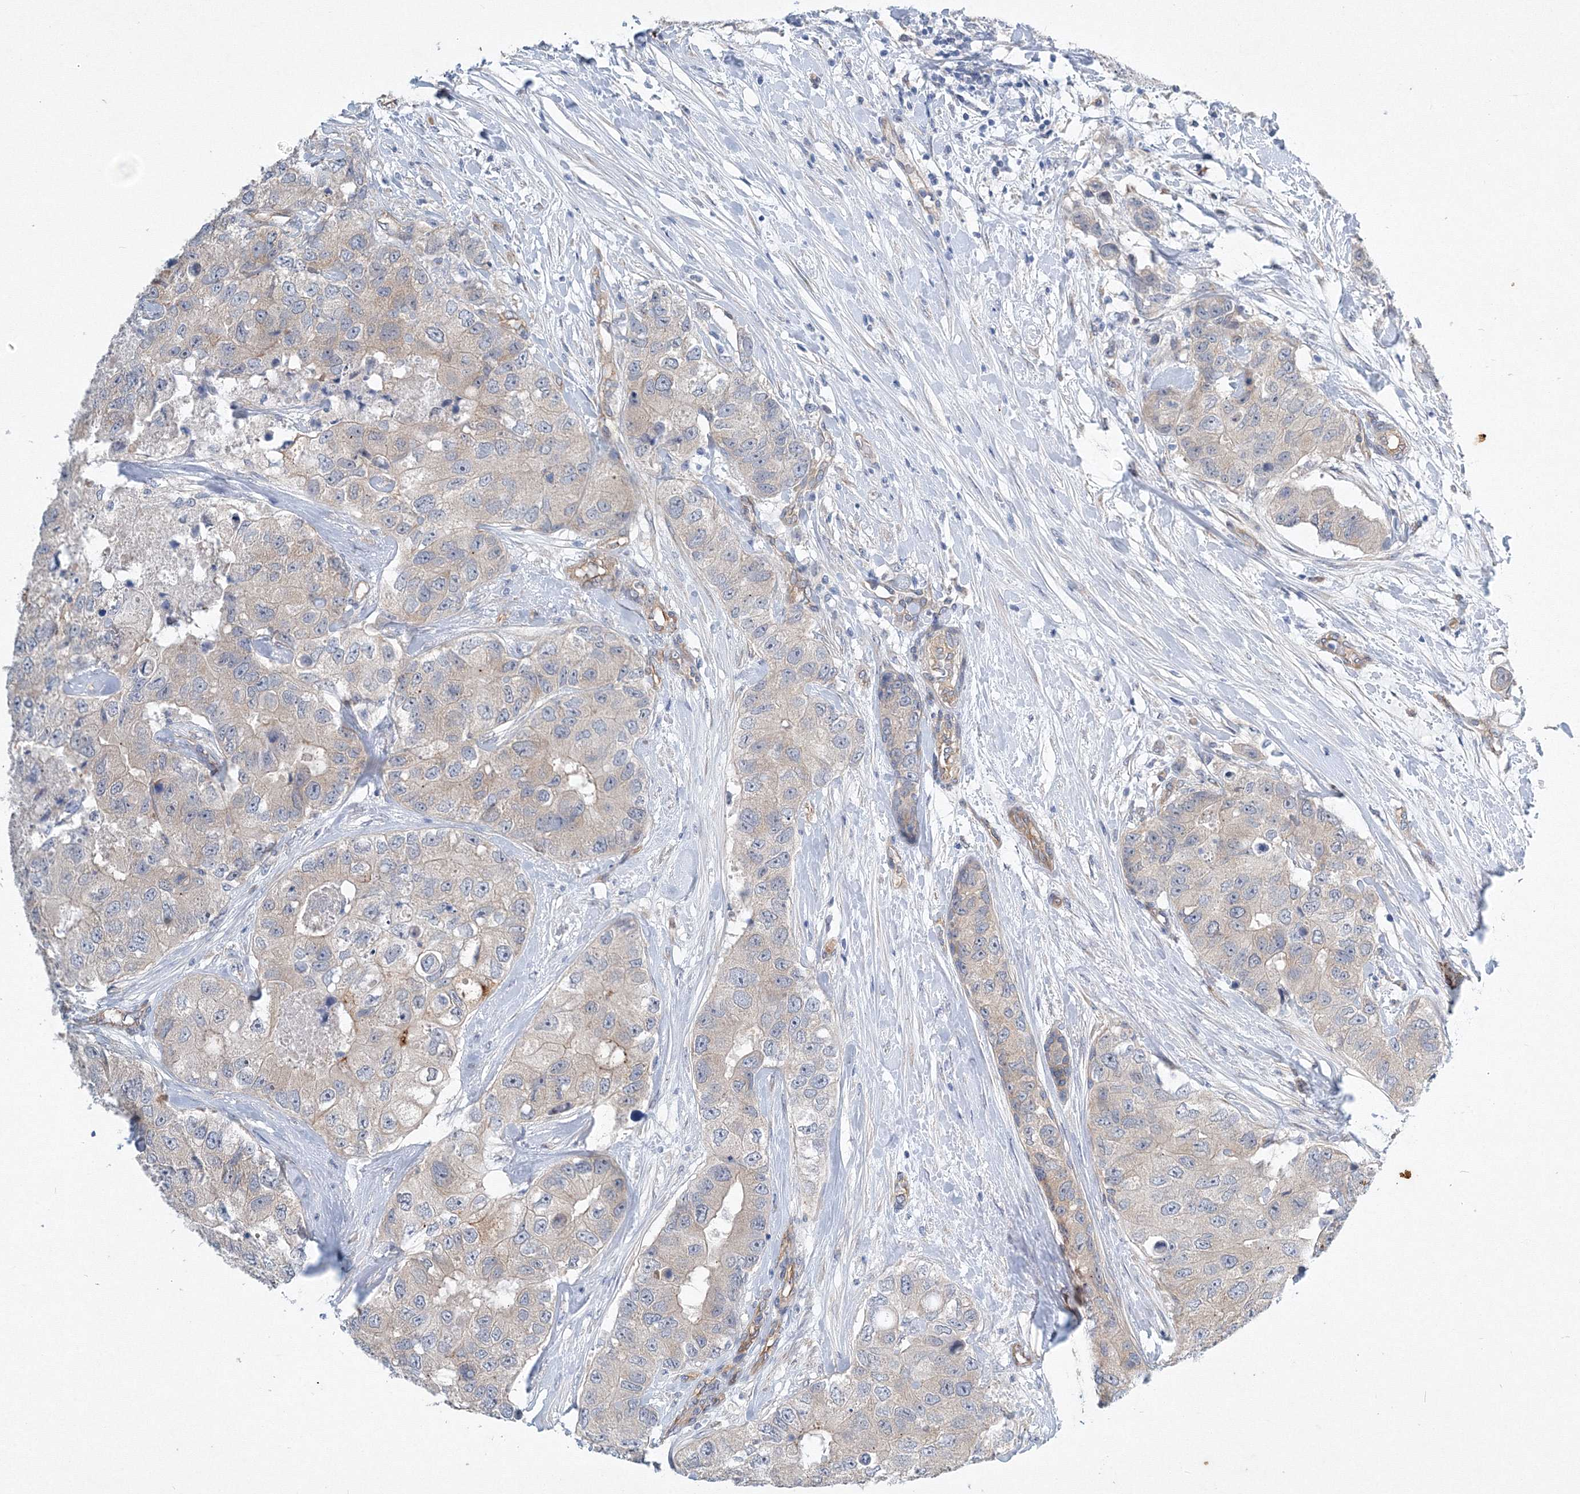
{"staining": {"intensity": "negative", "quantity": "none", "location": "none"}, "tissue": "breast cancer", "cell_type": "Tumor cells", "image_type": "cancer", "snomed": [{"axis": "morphology", "description": "Duct carcinoma"}, {"axis": "topography", "description": "Breast"}], "caption": "DAB immunohistochemical staining of human breast cancer (invasive ductal carcinoma) shows no significant staining in tumor cells.", "gene": "TANC1", "patient": {"sex": "female", "age": 62}}